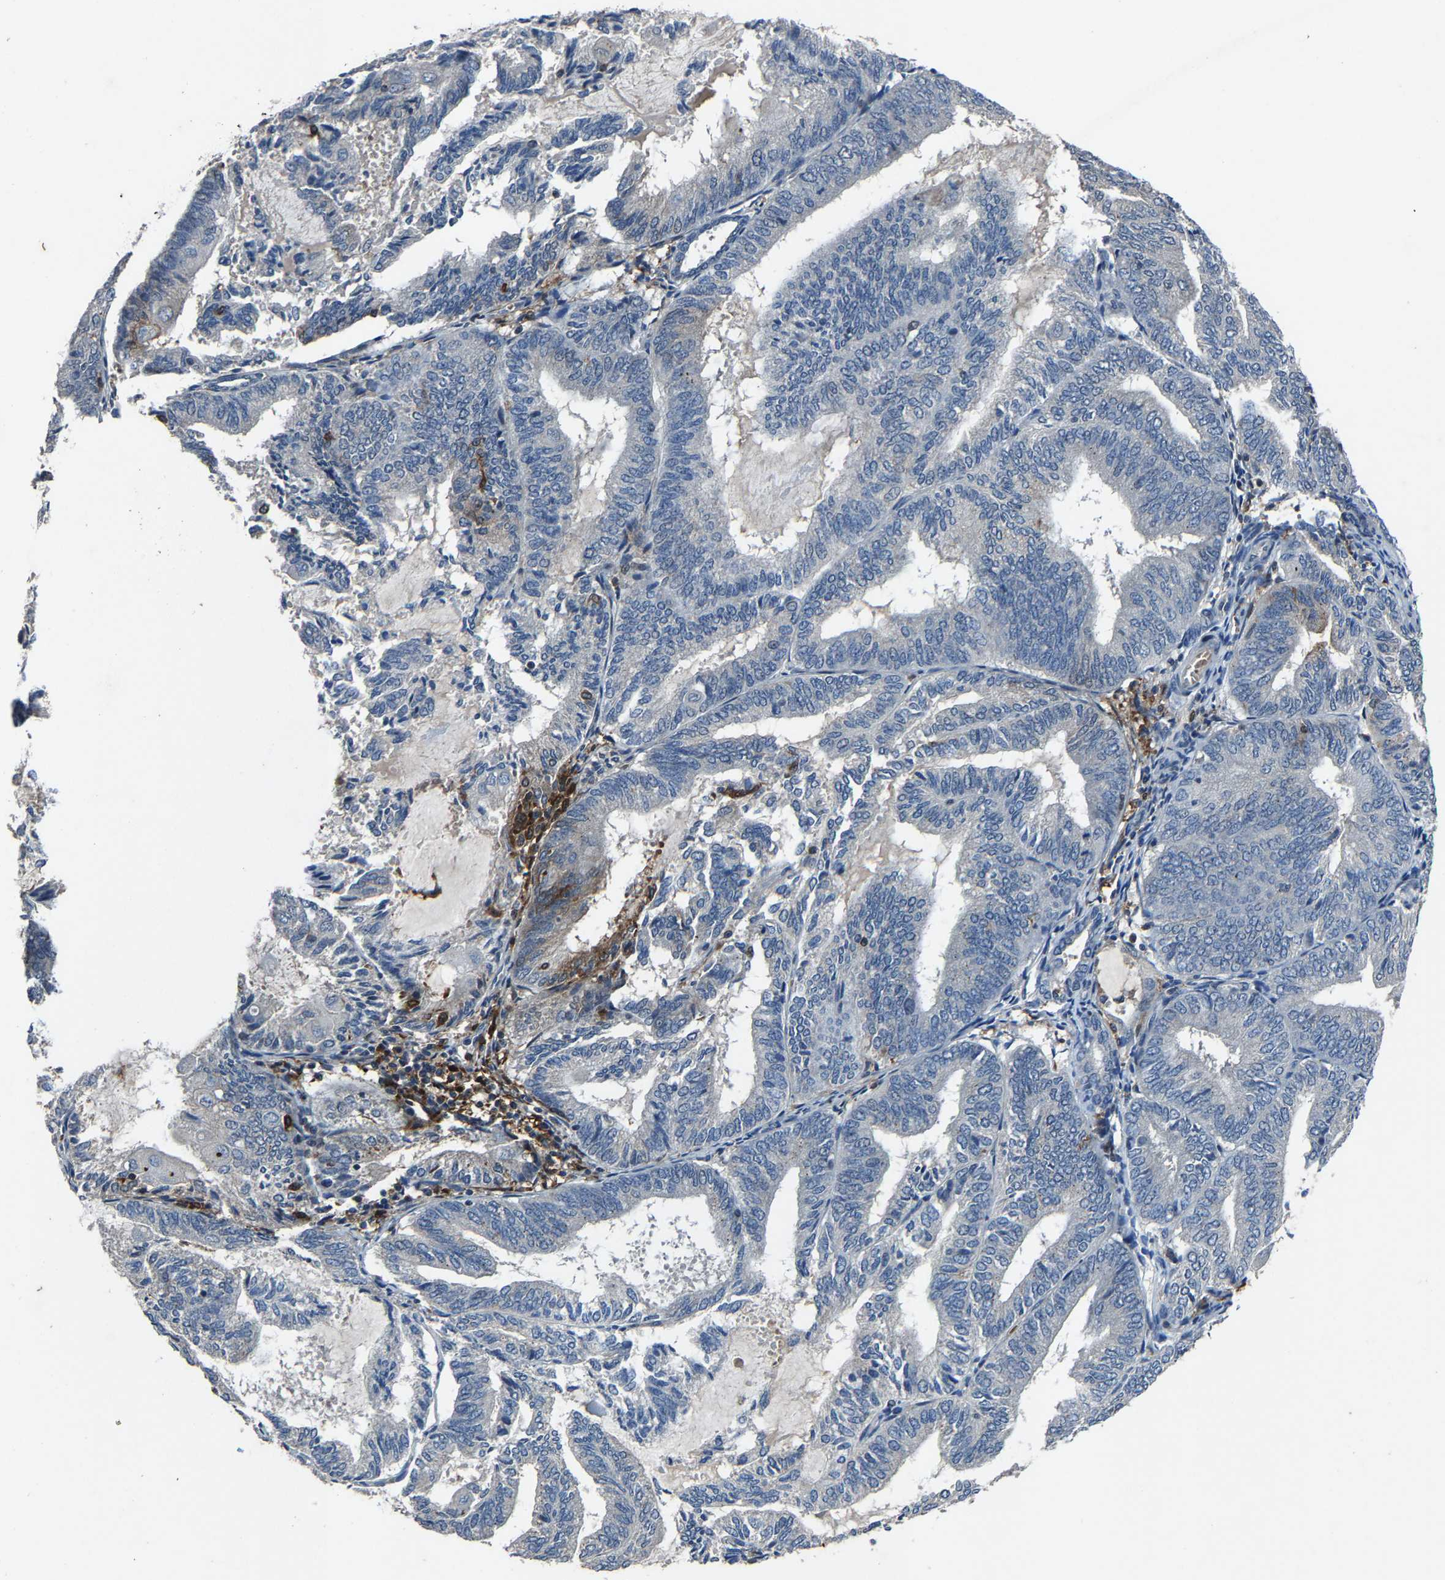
{"staining": {"intensity": "negative", "quantity": "none", "location": "none"}, "tissue": "endometrial cancer", "cell_type": "Tumor cells", "image_type": "cancer", "snomed": [{"axis": "morphology", "description": "Adenocarcinoma, NOS"}, {"axis": "topography", "description": "Endometrium"}], "caption": "A micrograph of endometrial cancer stained for a protein exhibits no brown staining in tumor cells.", "gene": "PCNX2", "patient": {"sex": "female", "age": 81}}